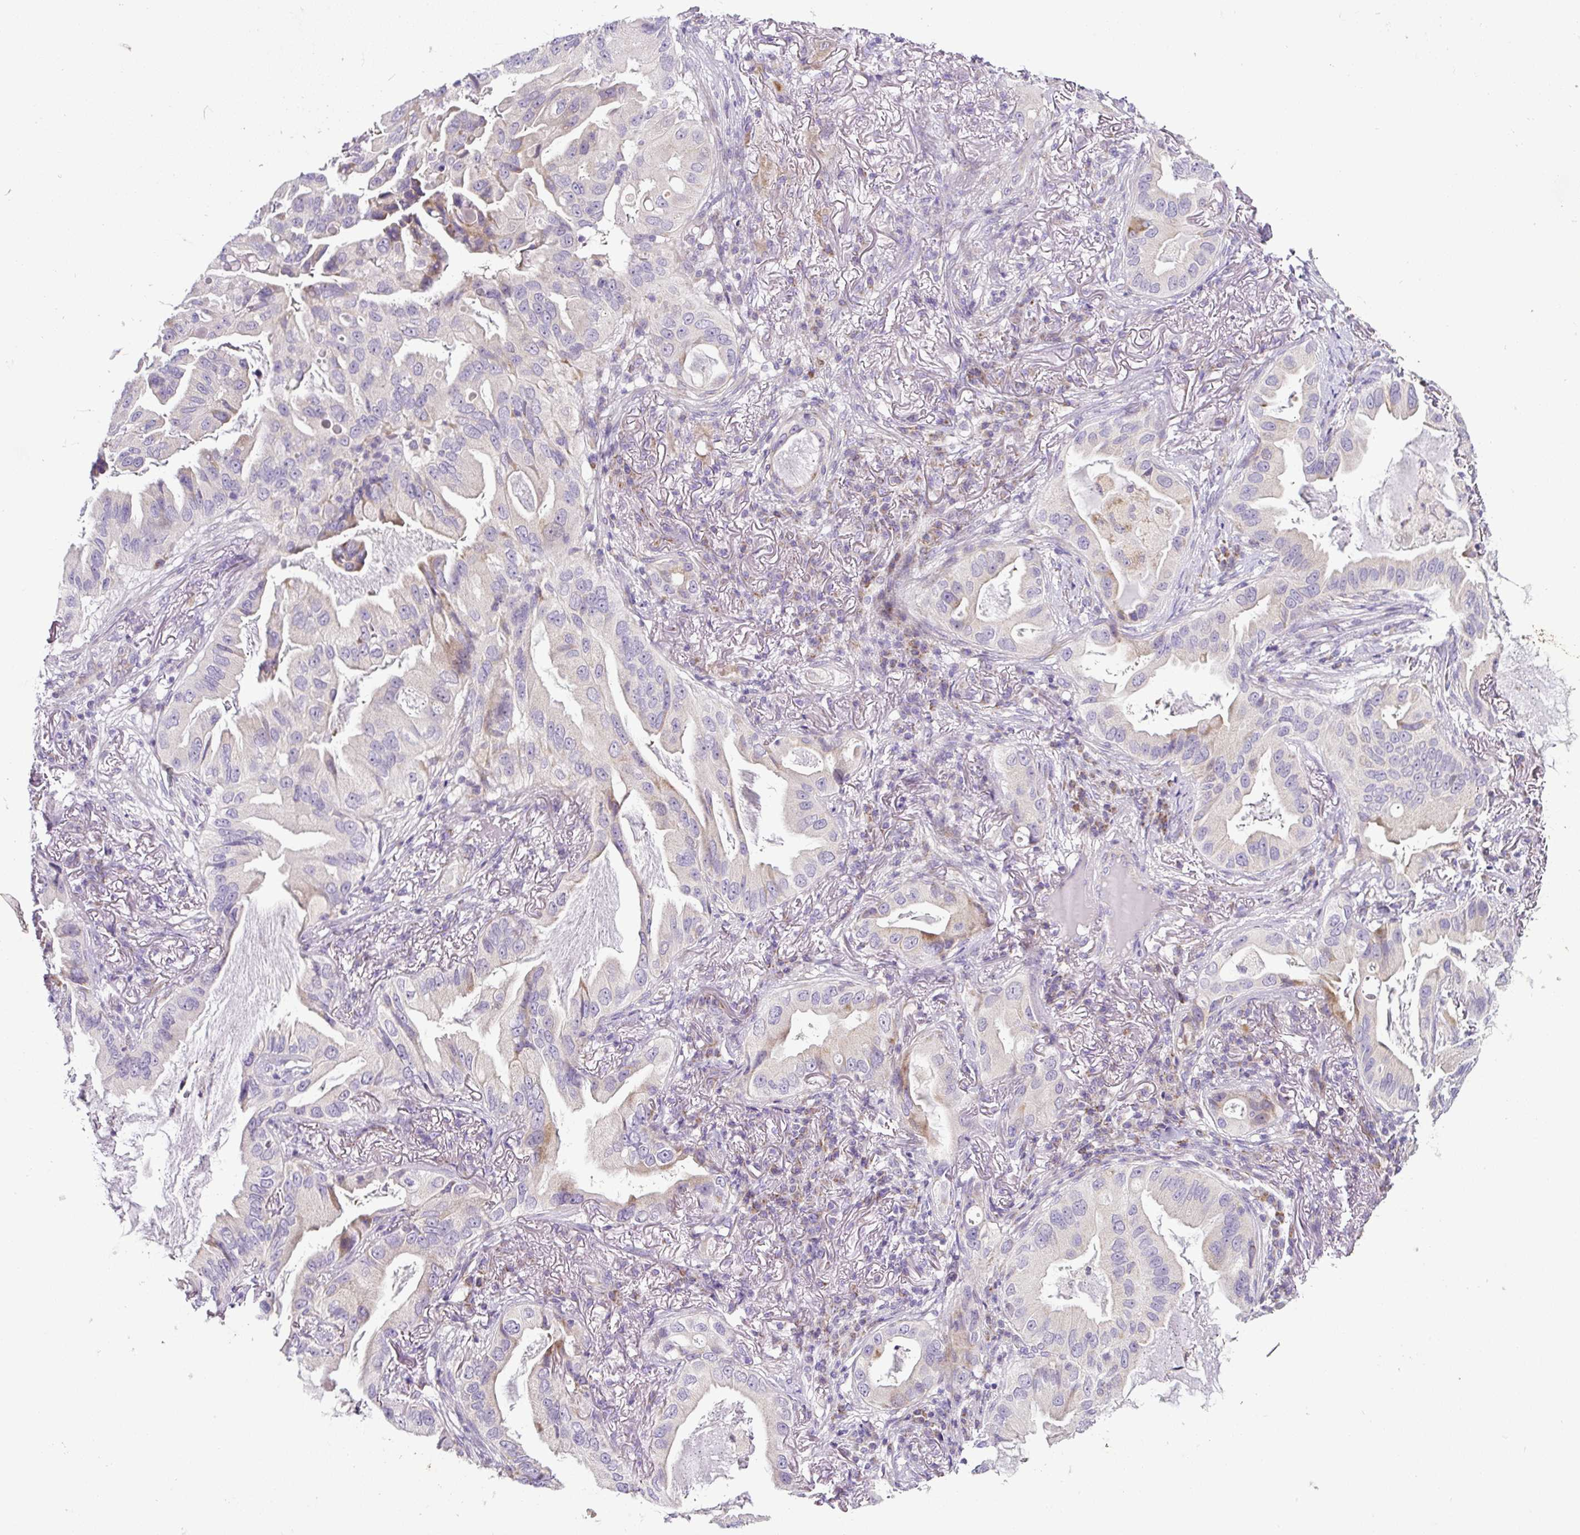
{"staining": {"intensity": "moderate", "quantity": "<25%", "location": "cytoplasmic/membranous"}, "tissue": "lung cancer", "cell_type": "Tumor cells", "image_type": "cancer", "snomed": [{"axis": "morphology", "description": "Adenocarcinoma, NOS"}, {"axis": "topography", "description": "Lung"}], "caption": "Approximately <25% of tumor cells in lung cancer show moderate cytoplasmic/membranous protein expression as visualized by brown immunohistochemical staining.", "gene": "HPS4", "patient": {"sex": "female", "age": 69}}